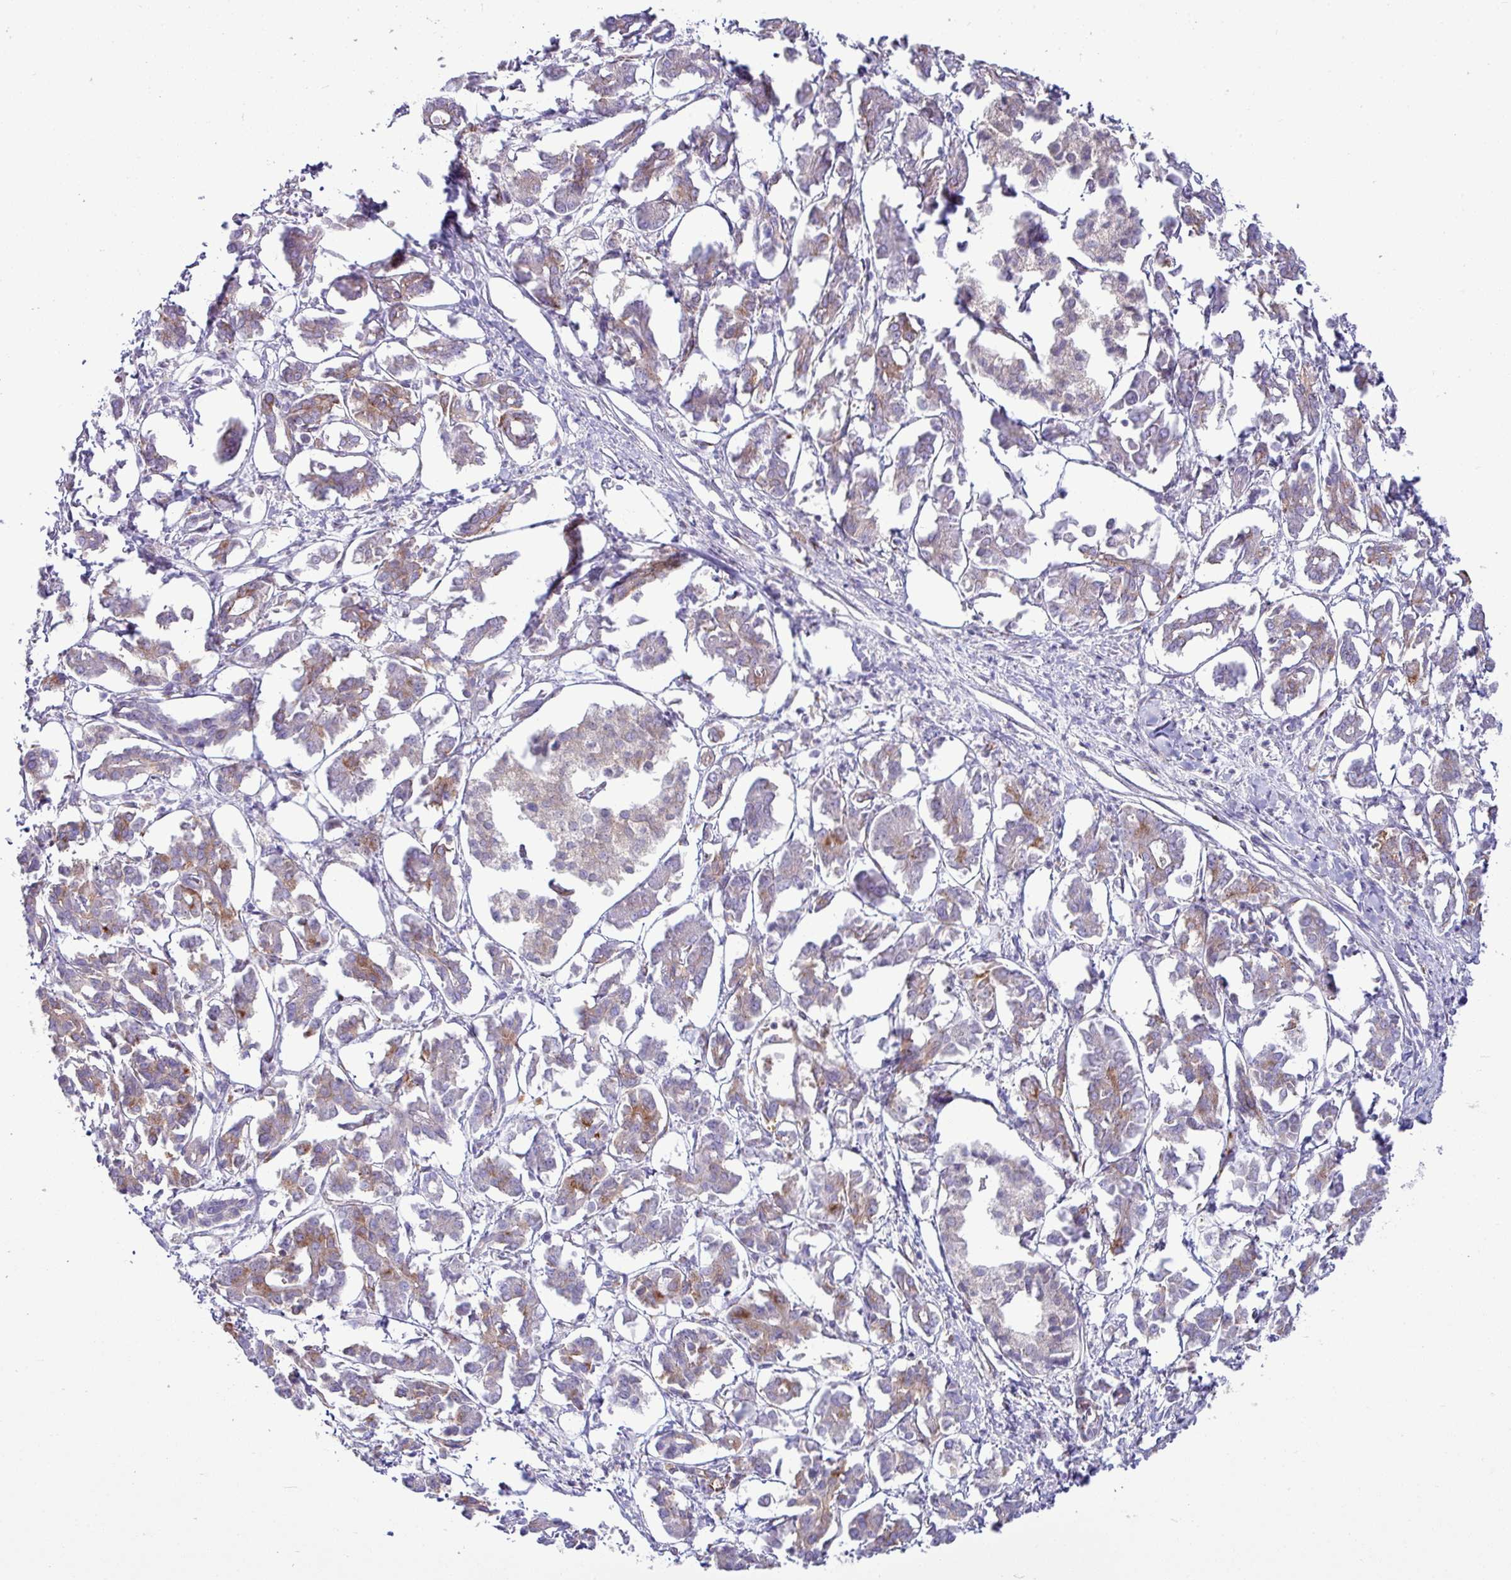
{"staining": {"intensity": "moderate", "quantity": "<25%", "location": "cytoplasmic/membranous"}, "tissue": "pancreatic cancer", "cell_type": "Tumor cells", "image_type": "cancer", "snomed": [{"axis": "morphology", "description": "Adenocarcinoma, NOS"}, {"axis": "topography", "description": "Pancreas"}], "caption": "The photomicrograph exhibits a brown stain indicating the presence of a protein in the cytoplasmic/membranous of tumor cells in pancreatic cancer (adenocarcinoma).", "gene": "LSM12", "patient": {"sex": "male", "age": 61}}